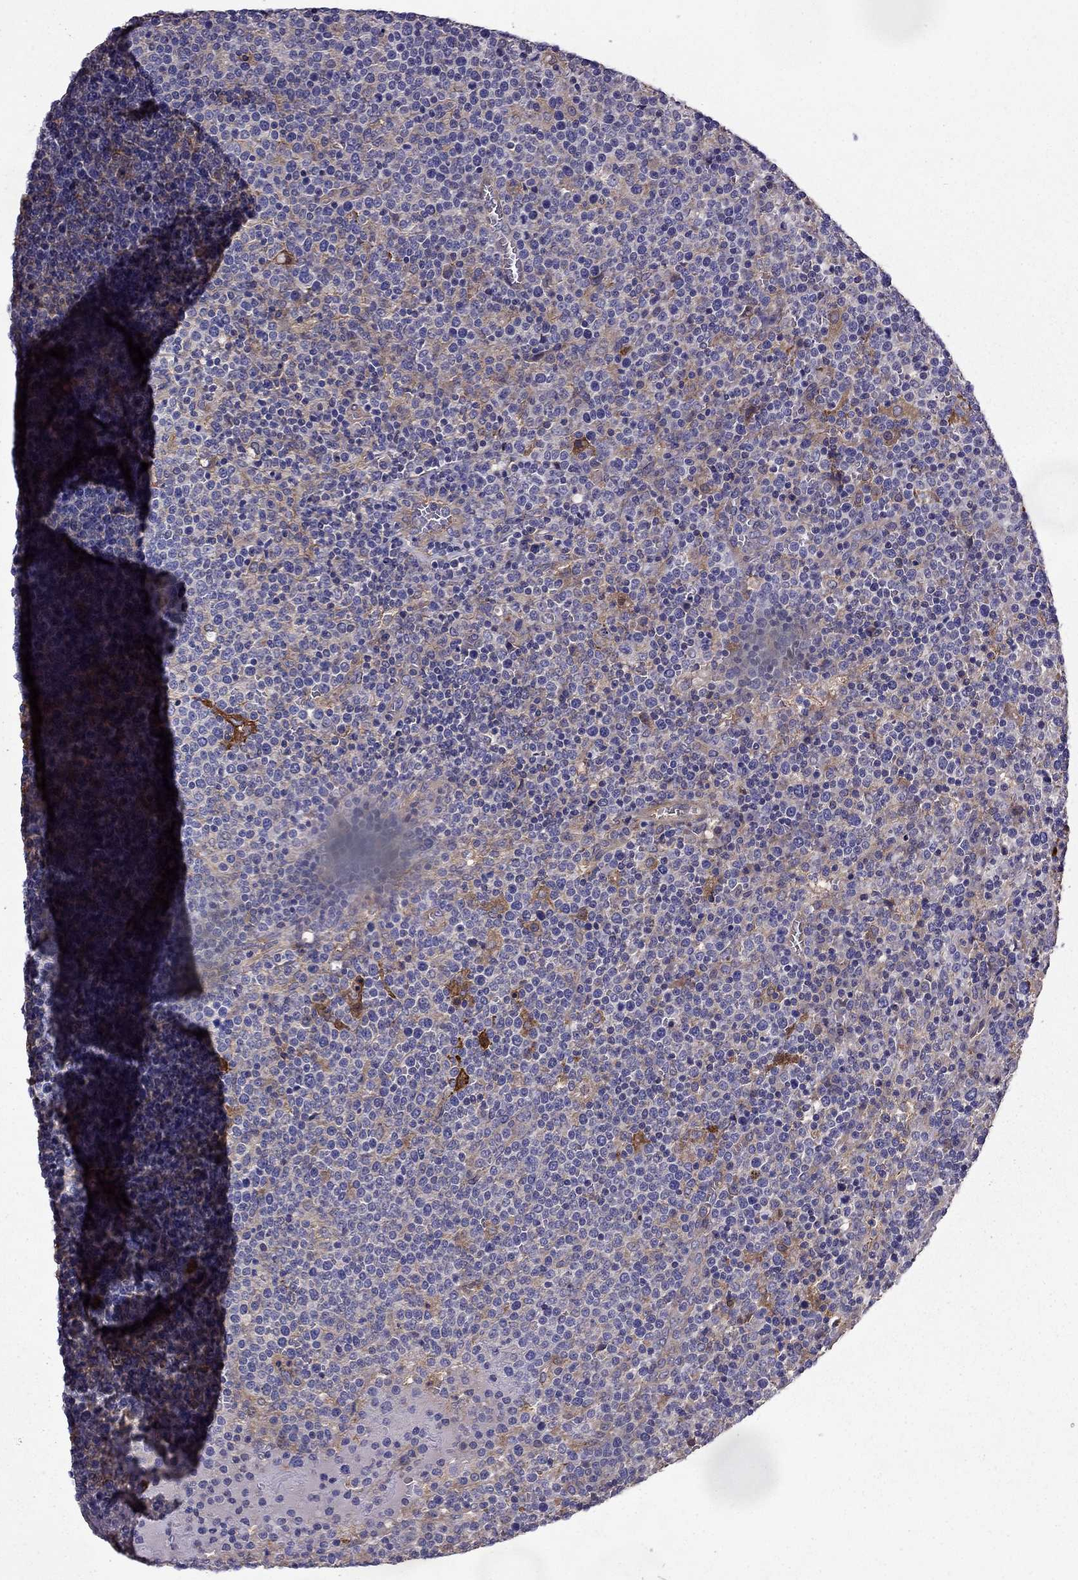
{"staining": {"intensity": "negative", "quantity": "none", "location": "none"}, "tissue": "lymphoma", "cell_type": "Tumor cells", "image_type": "cancer", "snomed": [{"axis": "morphology", "description": "Malignant lymphoma, non-Hodgkin's type, High grade"}, {"axis": "topography", "description": "Lymph node"}], "caption": "Tumor cells show no significant protein staining in lymphoma.", "gene": "ITGB1", "patient": {"sex": "male", "age": 61}}